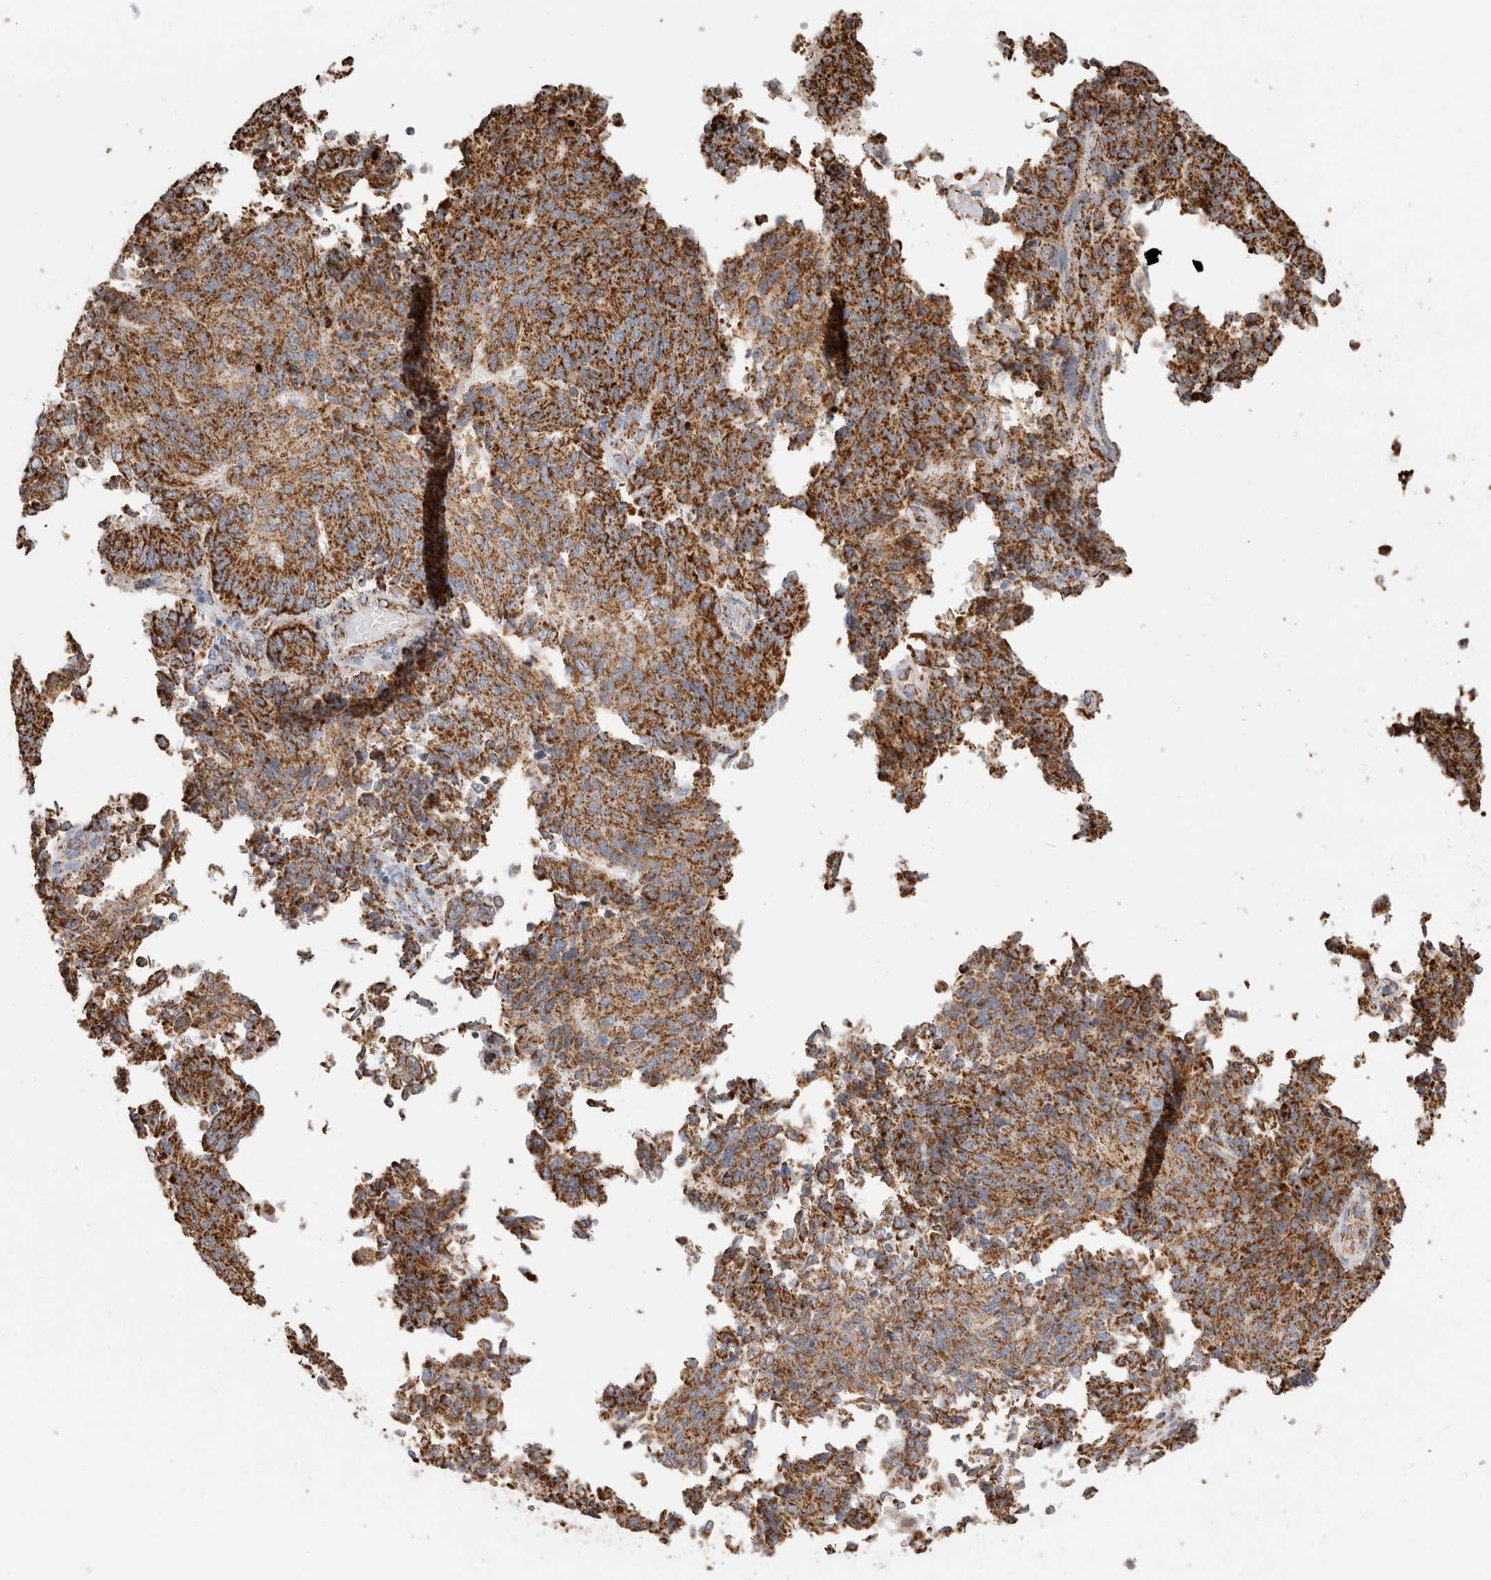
{"staining": {"intensity": "strong", "quantity": ">75%", "location": "cytoplasmic/membranous"}, "tissue": "endometrial cancer", "cell_type": "Tumor cells", "image_type": "cancer", "snomed": [{"axis": "morphology", "description": "Adenocarcinoma, NOS"}, {"axis": "topography", "description": "Endometrium"}], "caption": "Brown immunohistochemical staining in human endometrial adenocarcinoma reveals strong cytoplasmic/membranous staining in about >75% of tumor cells.", "gene": "C1QBP", "patient": {"sex": "female", "age": 80}}